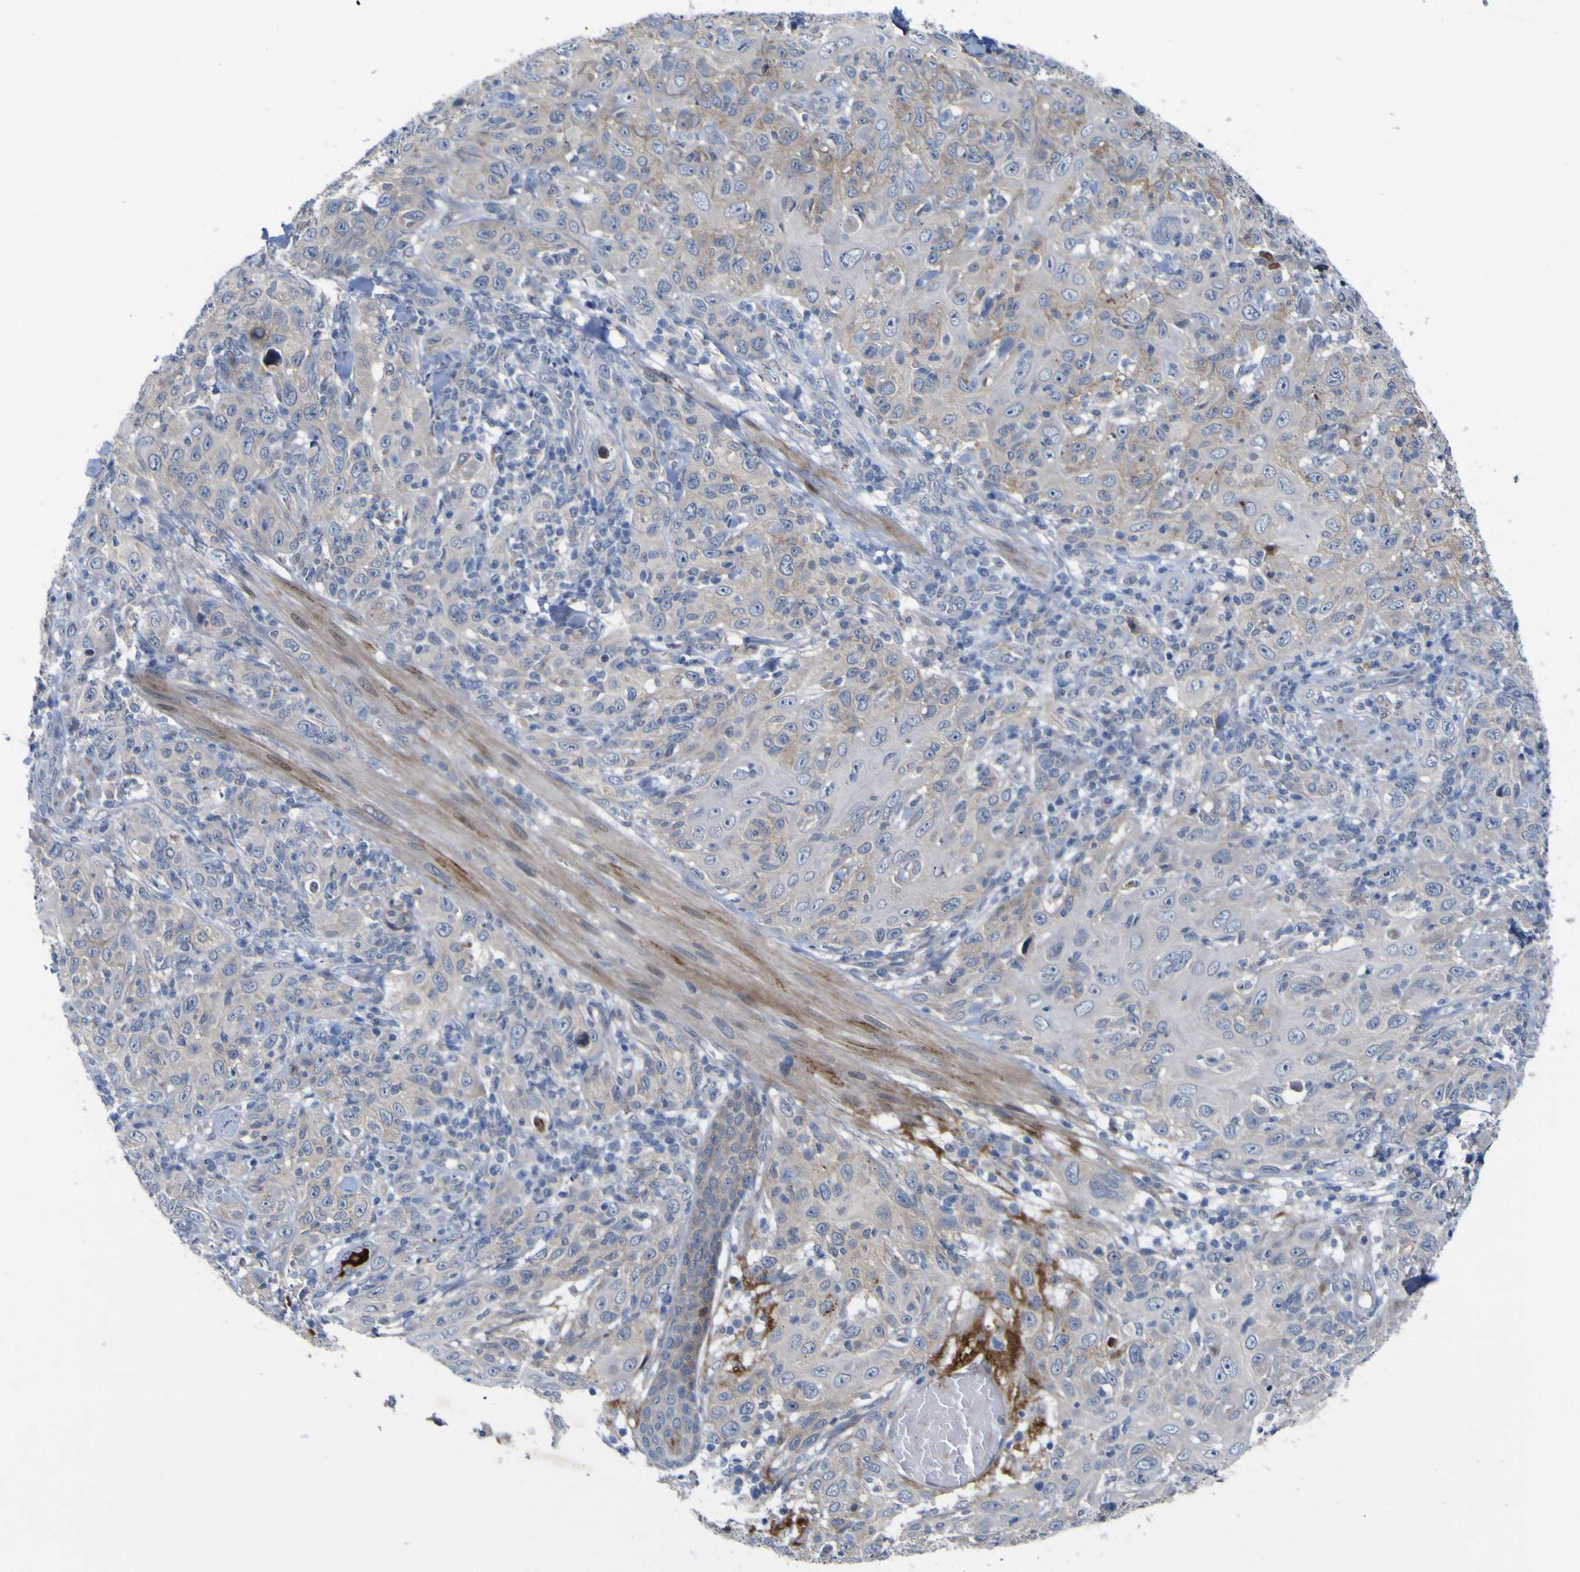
{"staining": {"intensity": "weak", "quantity": "<25%", "location": "cytoplasmic/membranous"}, "tissue": "skin cancer", "cell_type": "Tumor cells", "image_type": "cancer", "snomed": [{"axis": "morphology", "description": "Squamous cell carcinoma, NOS"}, {"axis": "topography", "description": "Skin"}], "caption": "Protein analysis of squamous cell carcinoma (skin) reveals no significant positivity in tumor cells. Nuclei are stained in blue.", "gene": "NAV1", "patient": {"sex": "female", "age": 88}}